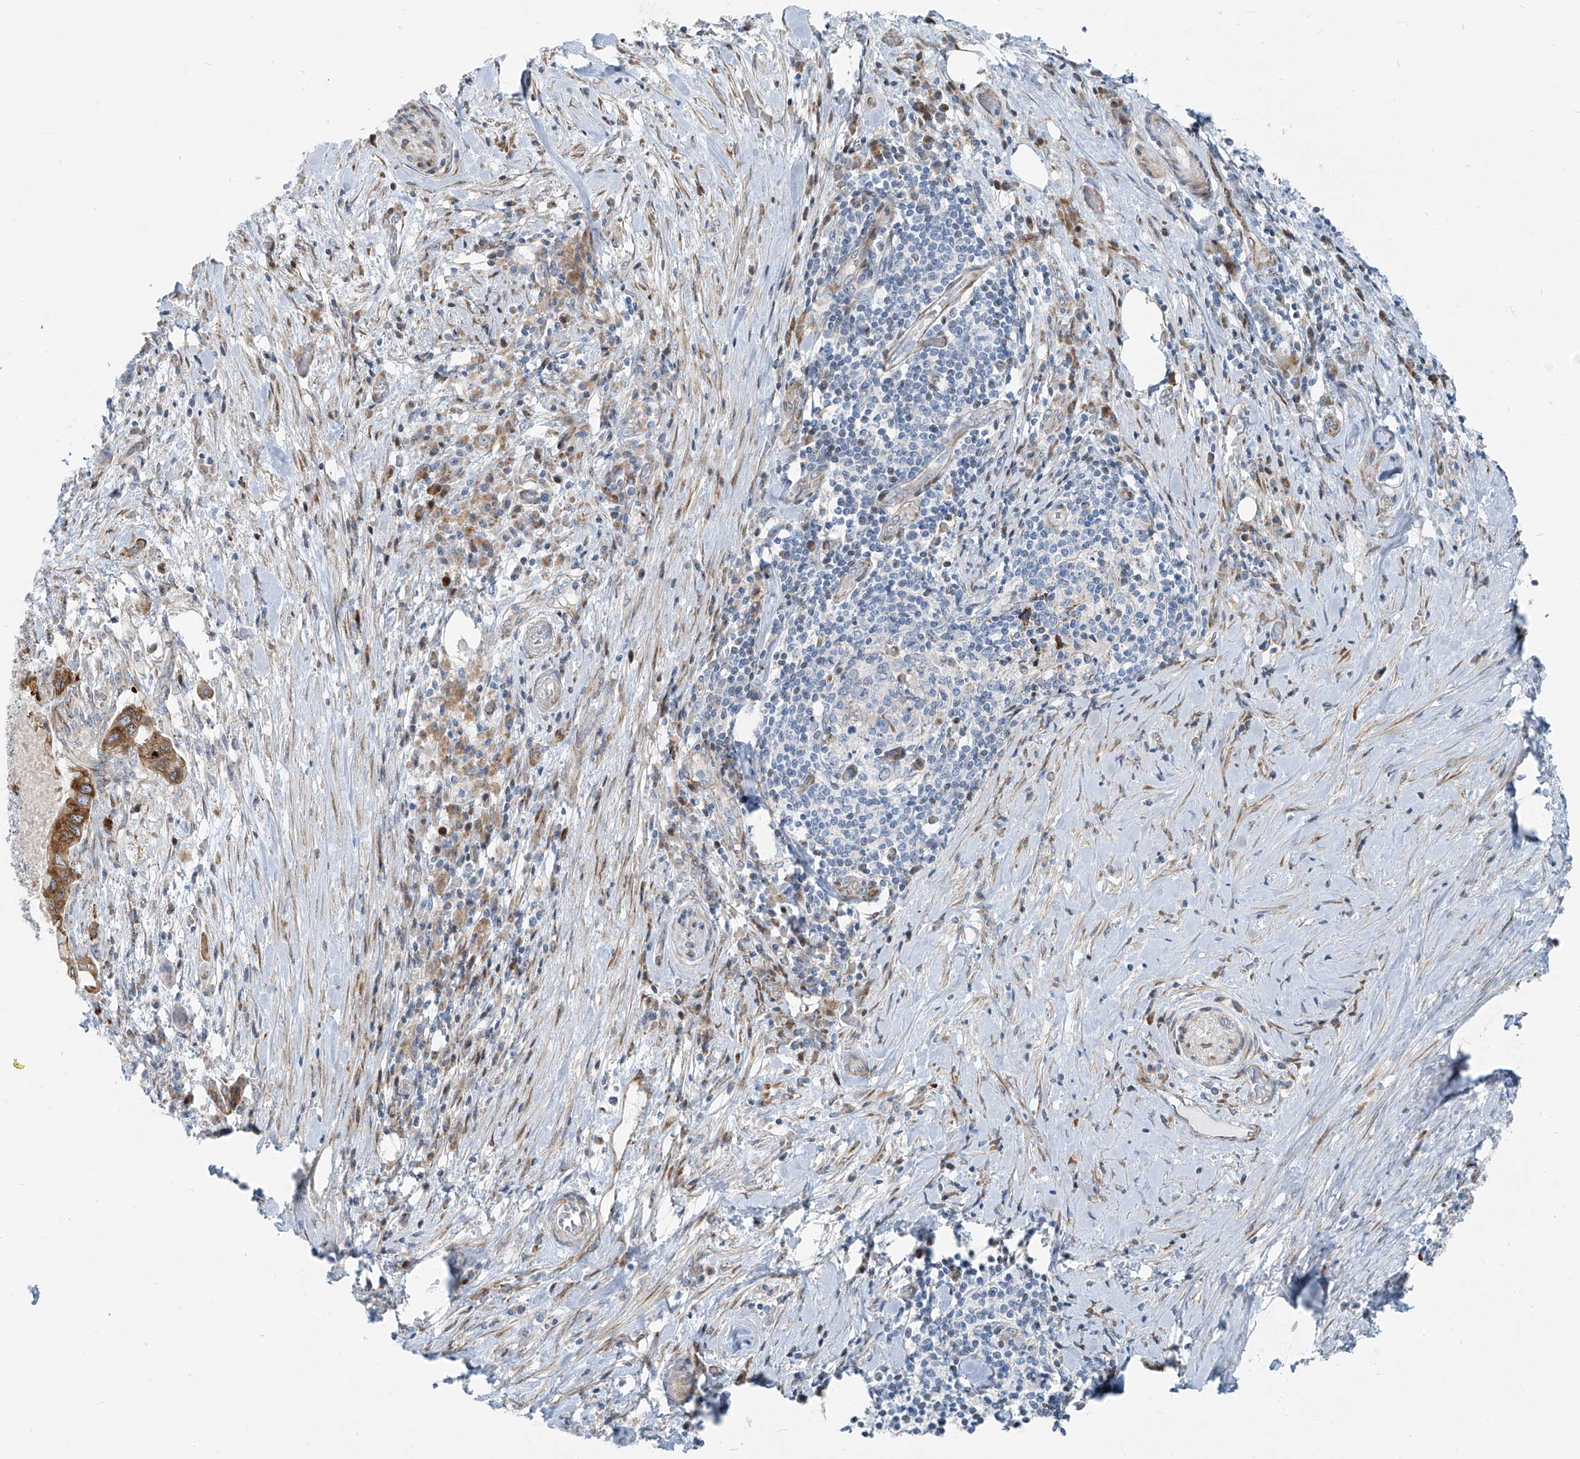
{"staining": {"intensity": "moderate", "quantity": ">75%", "location": "cytoplasmic/membranous"}, "tissue": "pancreatic cancer", "cell_type": "Tumor cells", "image_type": "cancer", "snomed": [{"axis": "morphology", "description": "Adenocarcinoma, NOS"}, {"axis": "topography", "description": "Pancreas"}], "caption": "Human pancreatic cancer stained for a protein (brown) demonstrates moderate cytoplasmic/membranous positive positivity in approximately >75% of tumor cells.", "gene": "HIC2", "patient": {"sex": "female", "age": 73}}